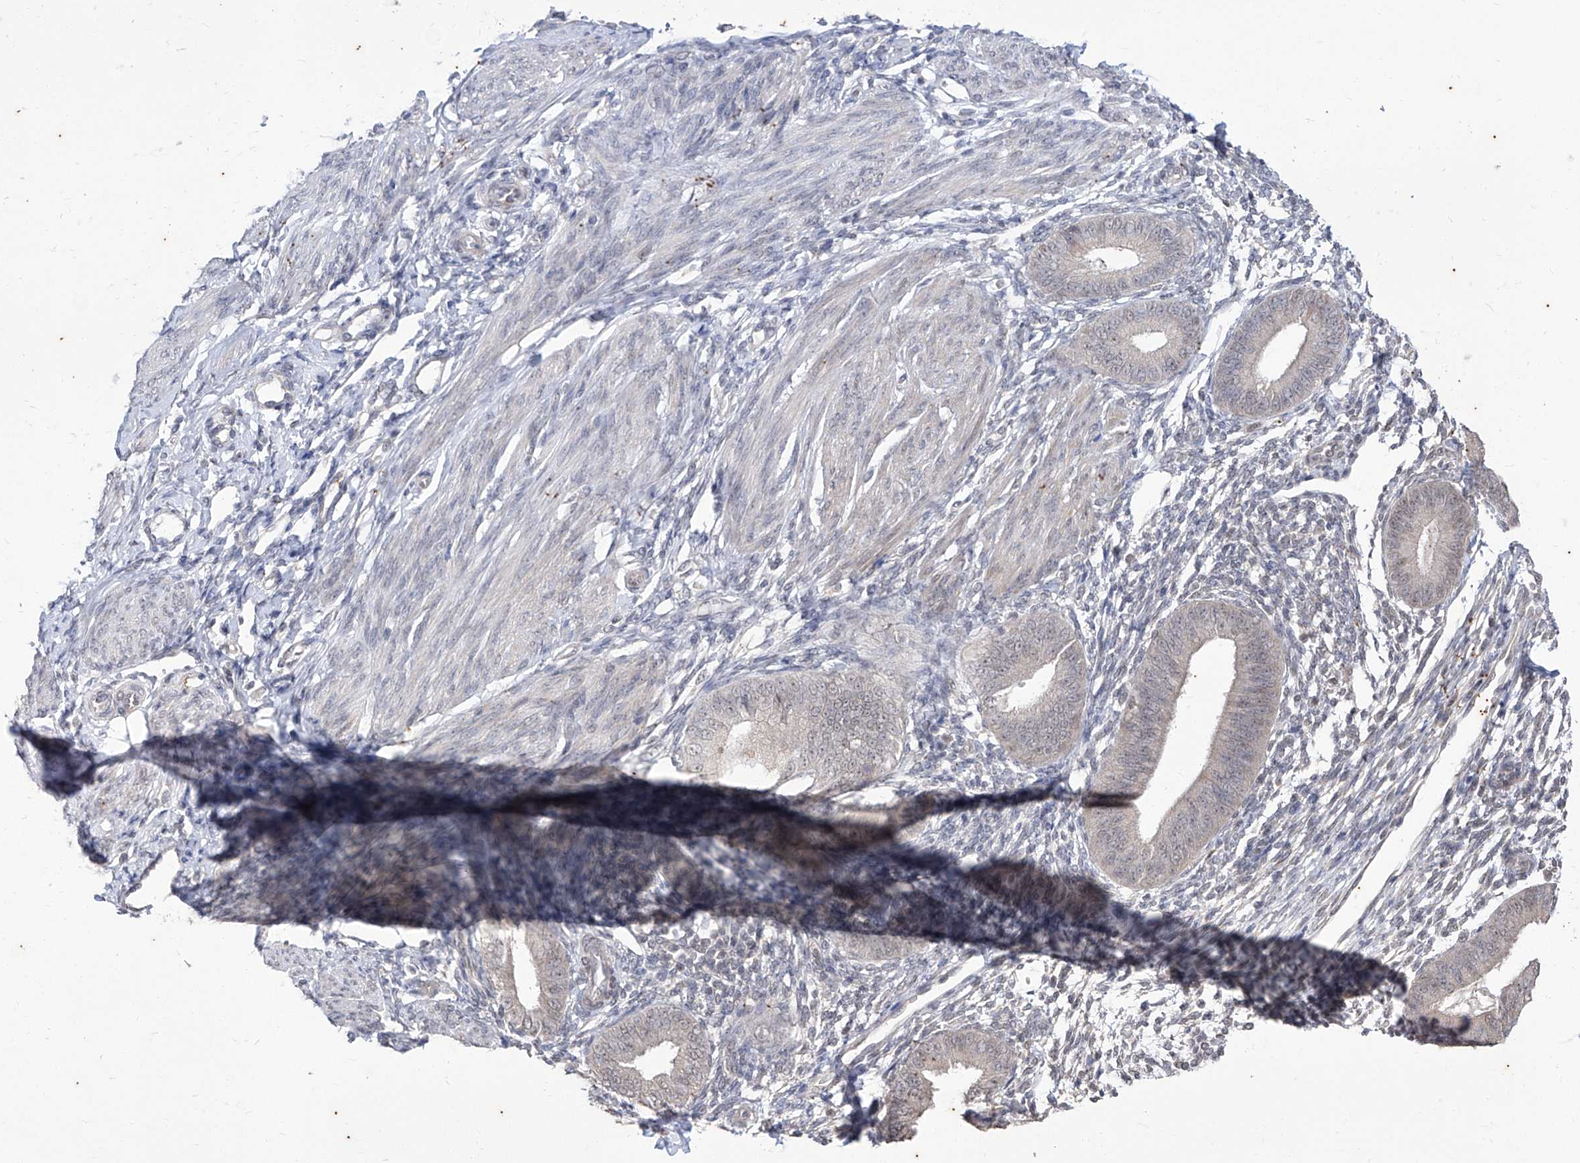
{"staining": {"intensity": "negative", "quantity": "none", "location": "none"}, "tissue": "endometrium", "cell_type": "Cells in endometrial stroma", "image_type": "normal", "snomed": [{"axis": "morphology", "description": "Normal tissue, NOS"}, {"axis": "topography", "description": "Uterus"}, {"axis": "topography", "description": "Endometrium"}], "caption": "This micrograph is of benign endometrium stained with immunohistochemistry (IHC) to label a protein in brown with the nuclei are counter-stained blue. There is no staining in cells in endometrial stroma. Brightfield microscopy of IHC stained with DAB (3,3'-diaminobenzidine) (brown) and hematoxylin (blue), captured at high magnification.", "gene": "PHF20L1", "patient": {"sex": "female", "age": 48}}